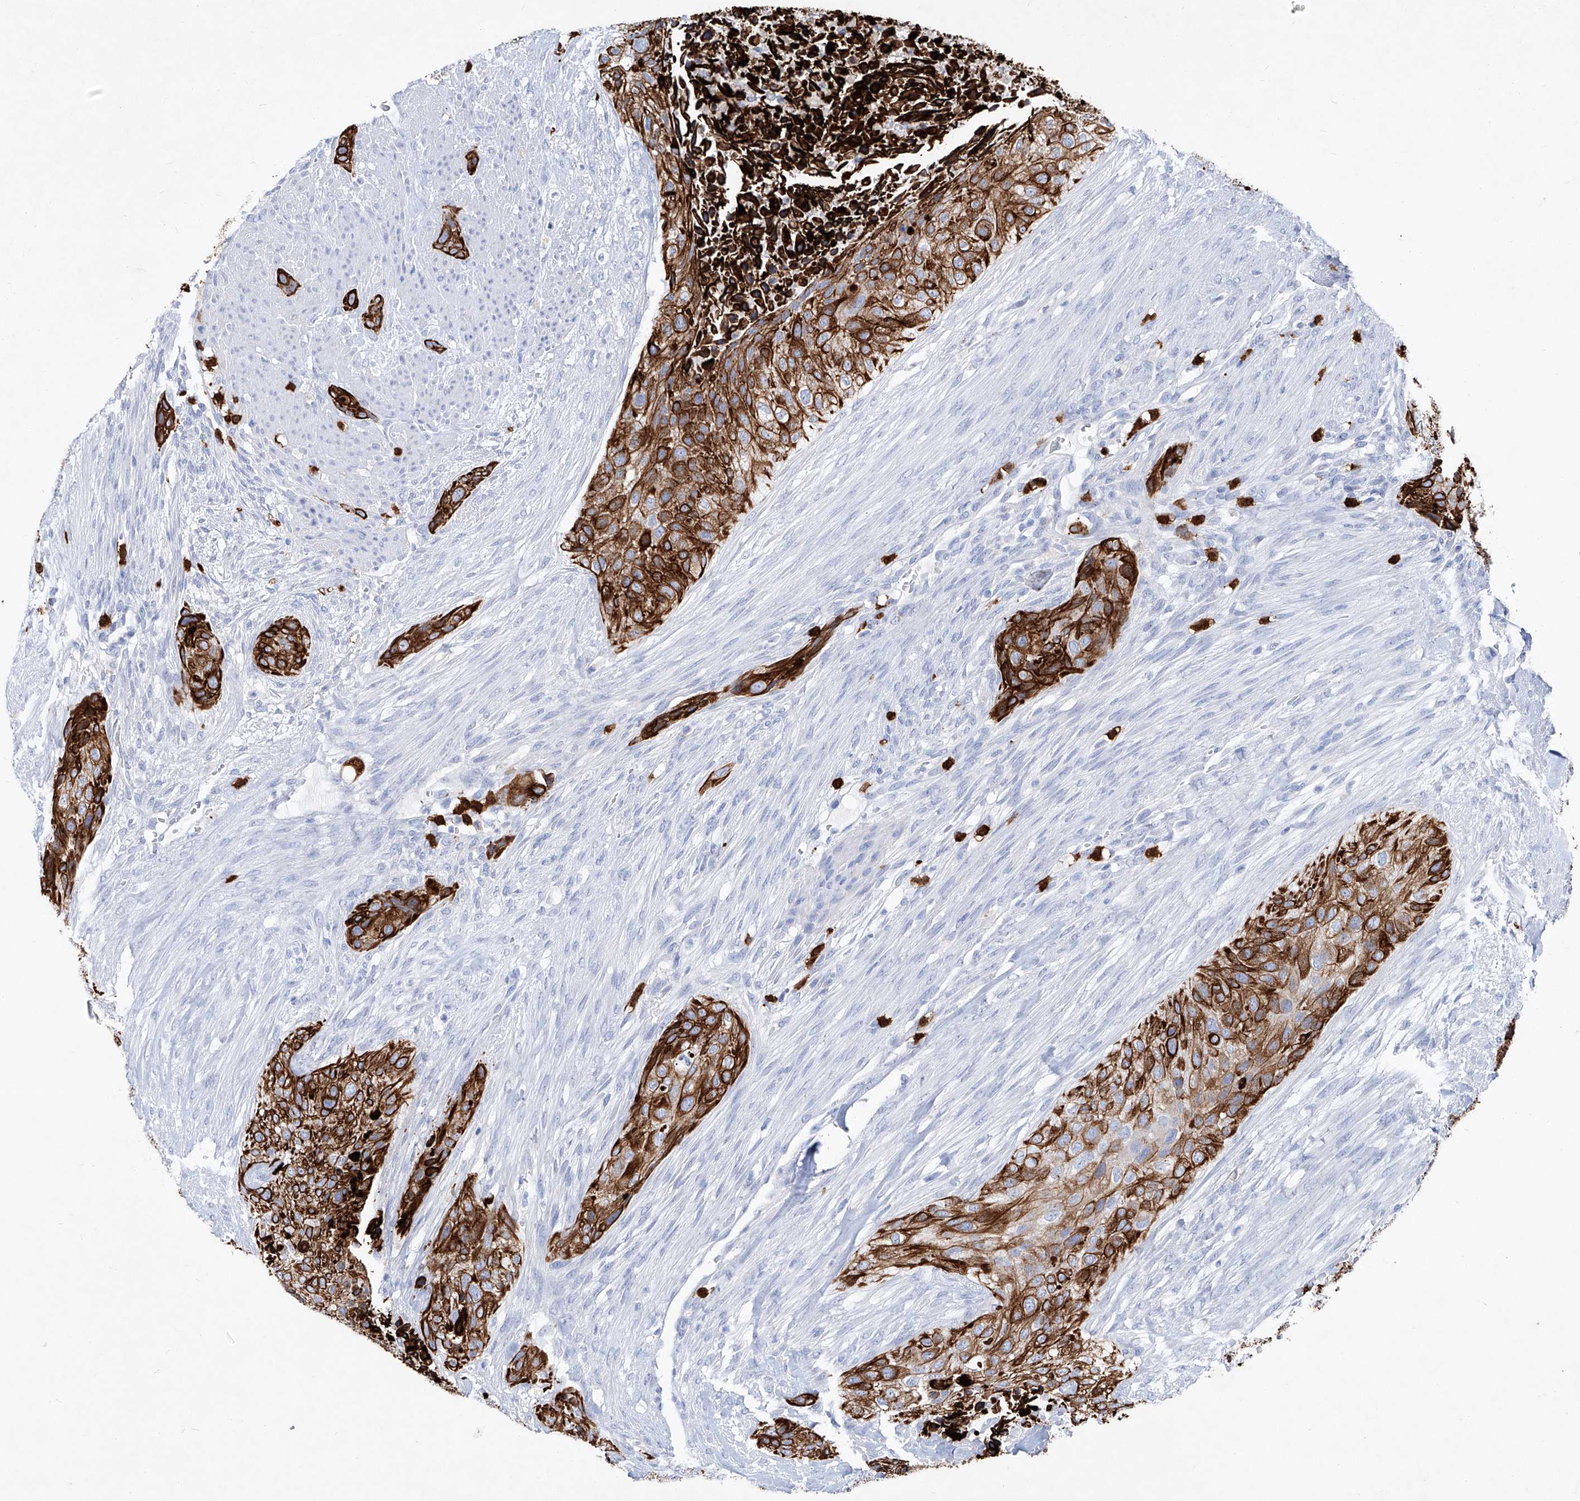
{"staining": {"intensity": "strong", "quantity": ">75%", "location": "cytoplasmic/membranous"}, "tissue": "urothelial cancer", "cell_type": "Tumor cells", "image_type": "cancer", "snomed": [{"axis": "morphology", "description": "Urothelial carcinoma, High grade"}, {"axis": "topography", "description": "Urinary bladder"}], "caption": "Human urothelial cancer stained with a brown dye displays strong cytoplasmic/membranous positive expression in approximately >75% of tumor cells.", "gene": "FRS3", "patient": {"sex": "male", "age": 35}}